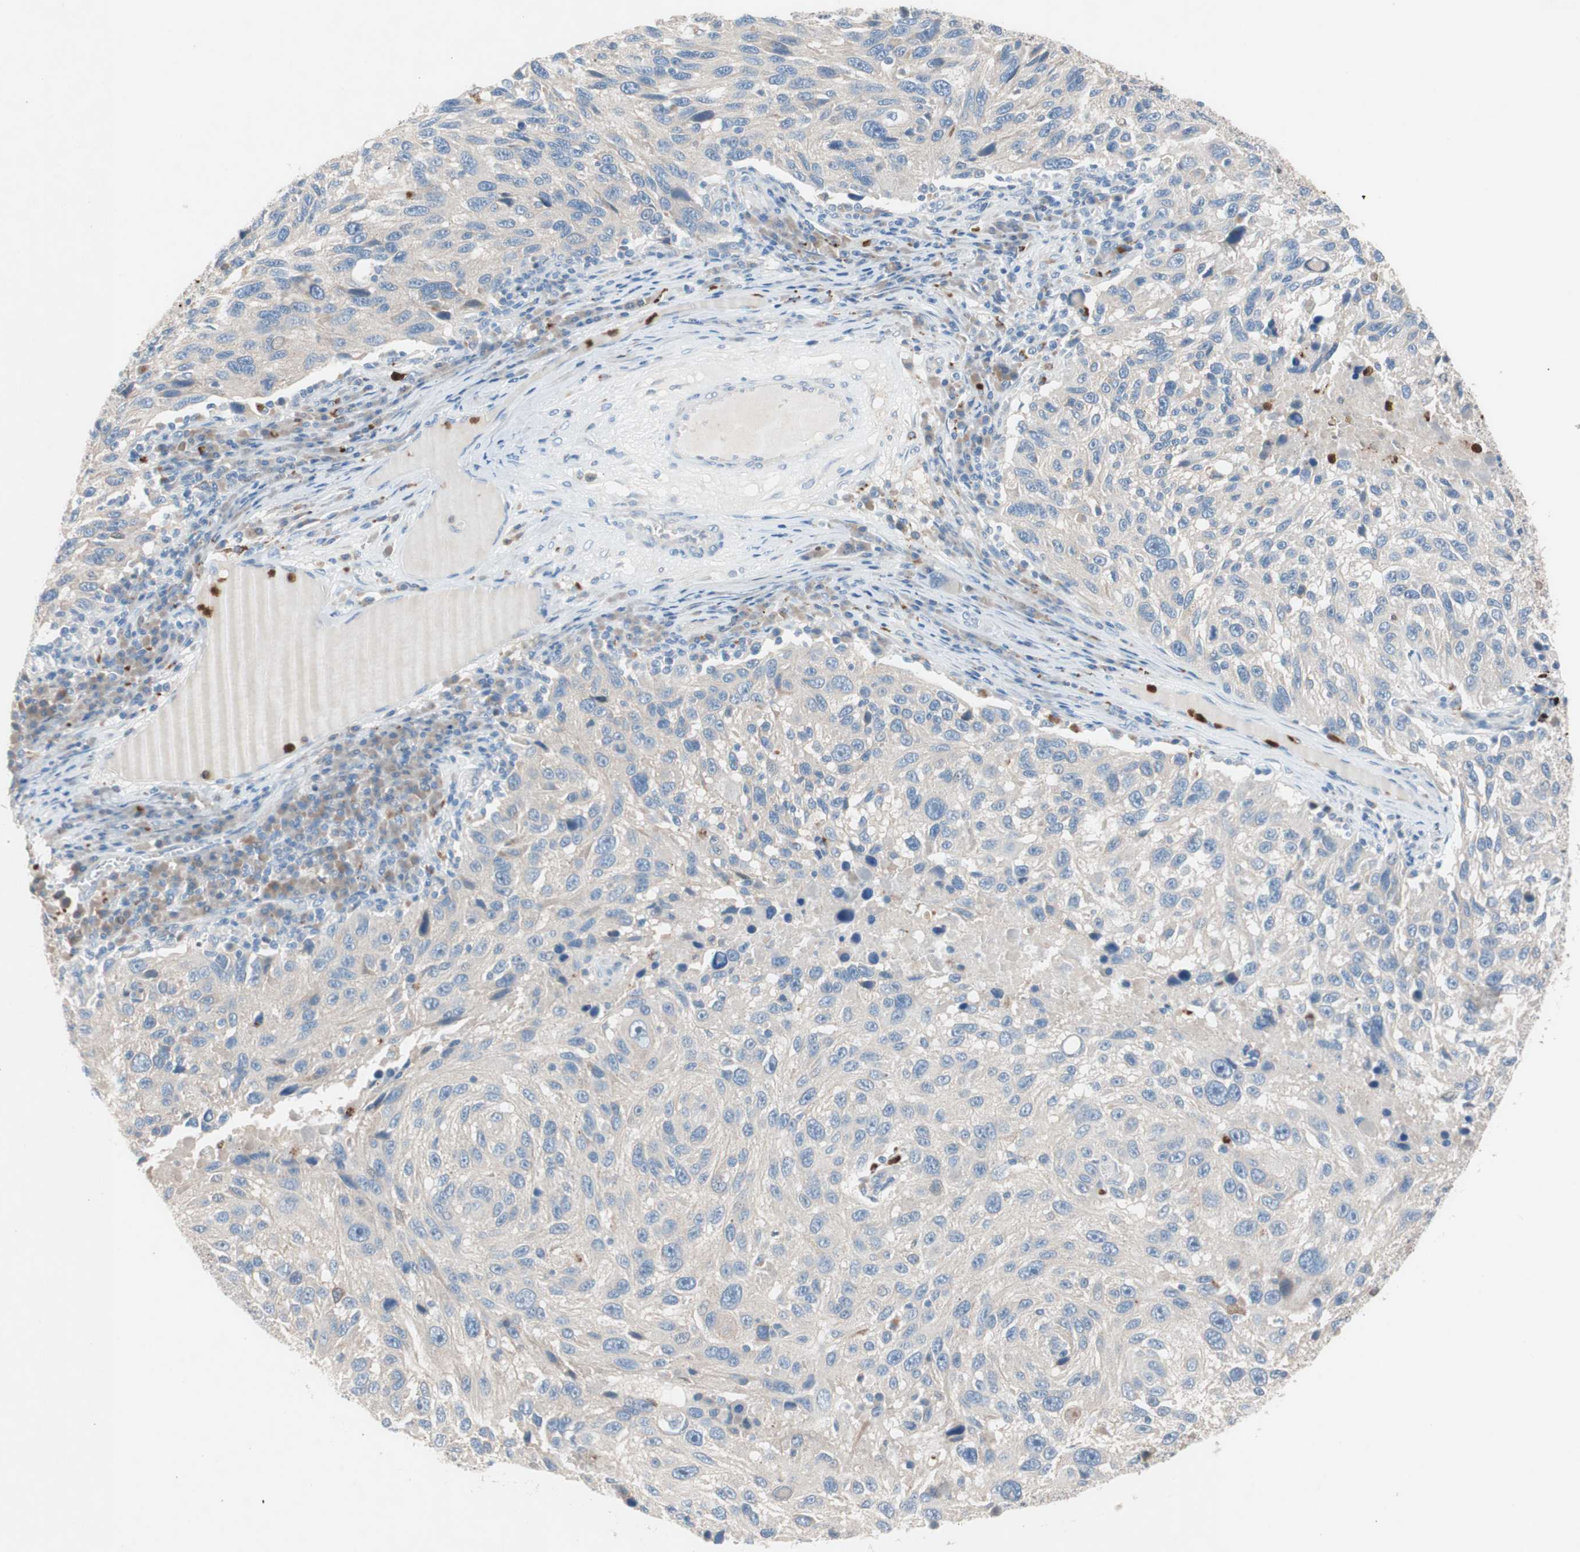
{"staining": {"intensity": "weak", "quantity": ">75%", "location": "cytoplasmic/membranous"}, "tissue": "melanoma", "cell_type": "Tumor cells", "image_type": "cancer", "snomed": [{"axis": "morphology", "description": "Malignant melanoma, NOS"}, {"axis": "topography", "description": "Skin"}], "caption": "There is low levels of weak cytoplasmic/membranous staining in tumor cells of melanoma, as demonstrated by immunohistochemical staining (brown color).", "gene": "CLEC4D", "patient": {"sex": "male", "age": 53}}